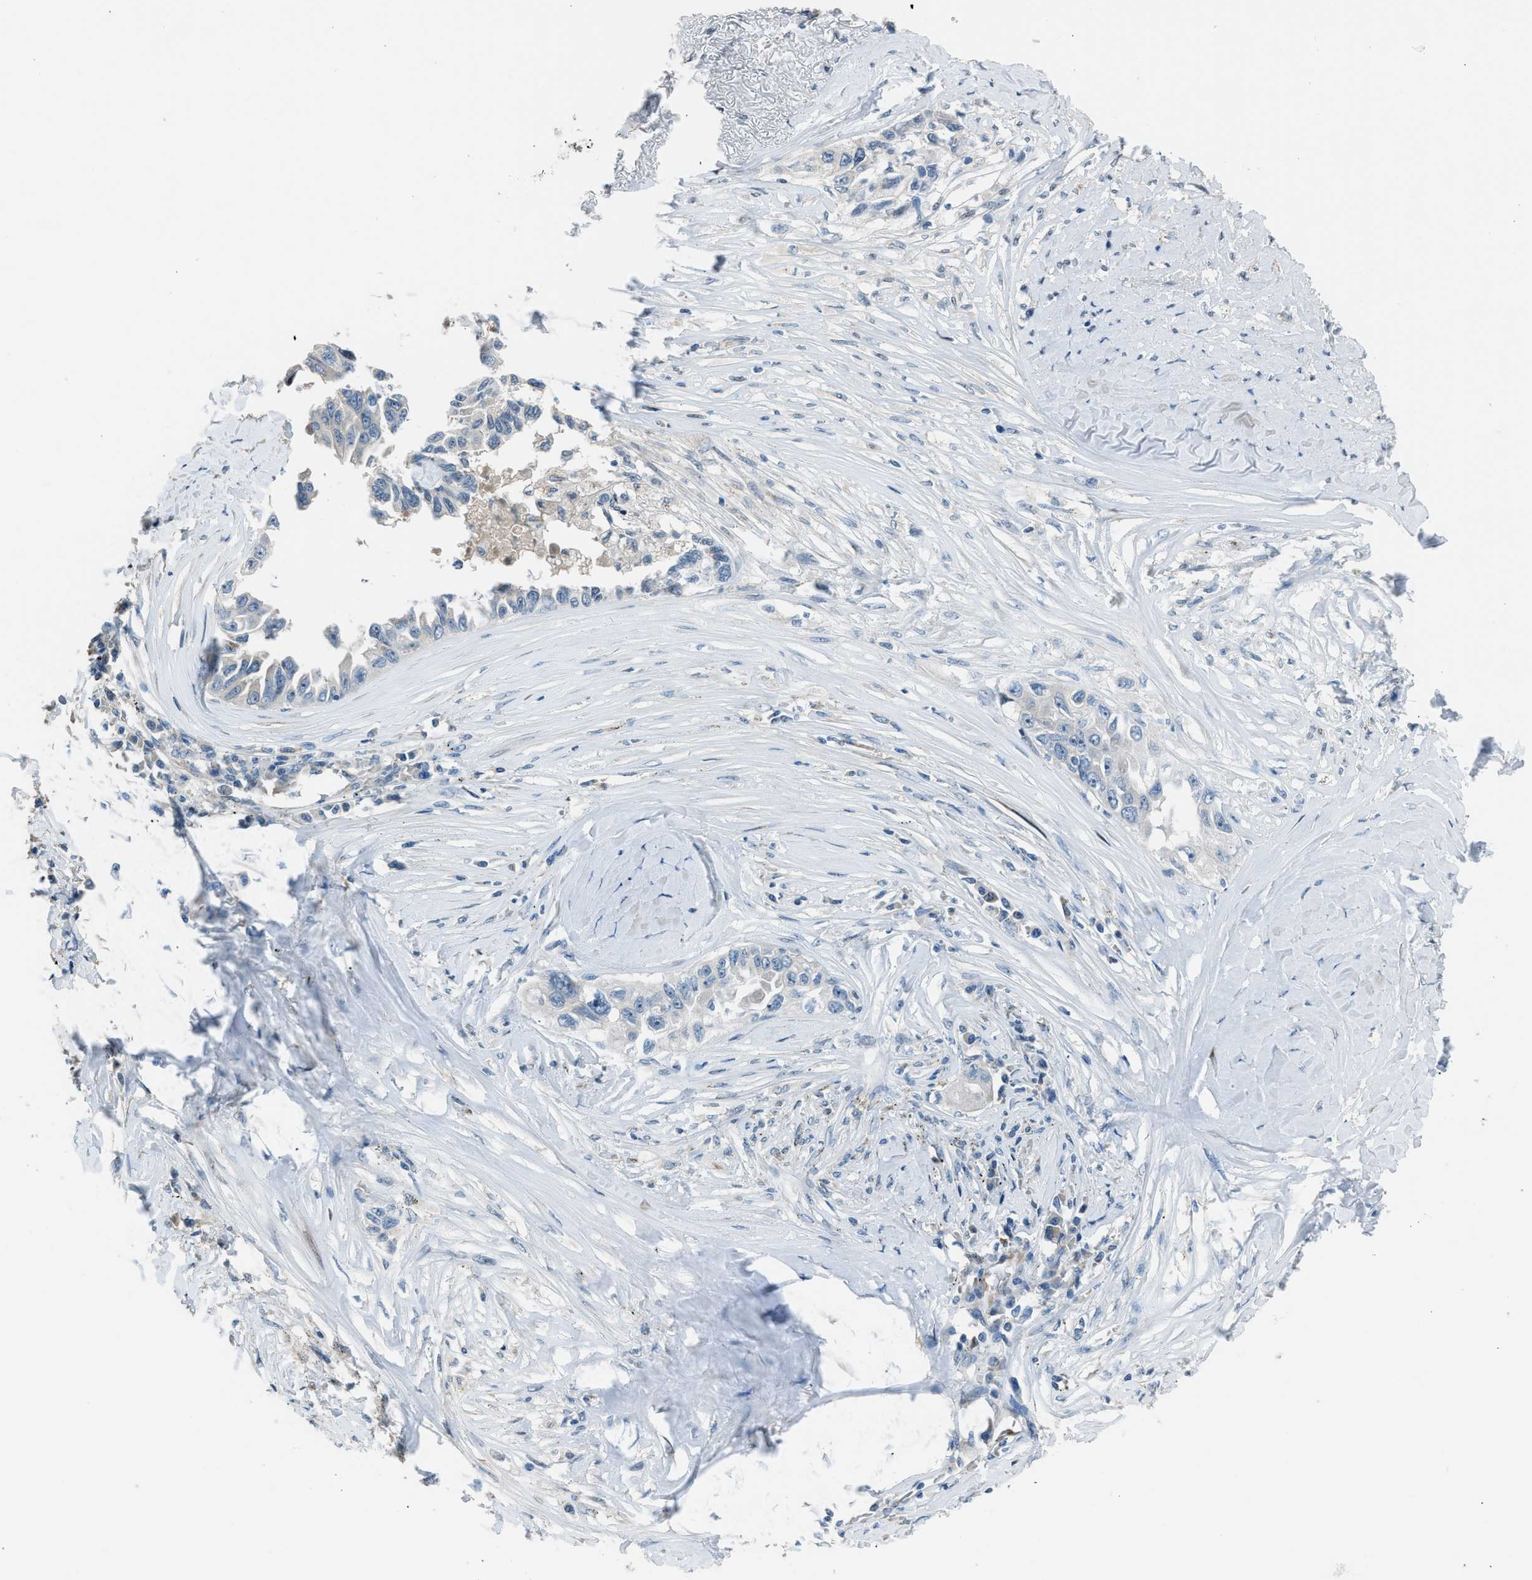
{"staining": {"intensity": "negative", "quantity": "none", "location": "none"}, "tissue": "lung cancer", "cell_type": "Tumor cells", "image_type": "cancer", "snomed": [{"axis": "morphology", "description": "Adenocarcinoma, NOS"}, {"axis": "topography", "description": "Lung"}], "caption": "High power microscopy image of an immunohistochemistry micrograph of adenocarcinoma (lung), revealing no significant staining in tumor cells. The staining is performed using DAB brown chromogen with nuclei counter-stained in using hematoxylin.", "gene": "RNF41", "patient": {"sex": "female", "age": 51}}